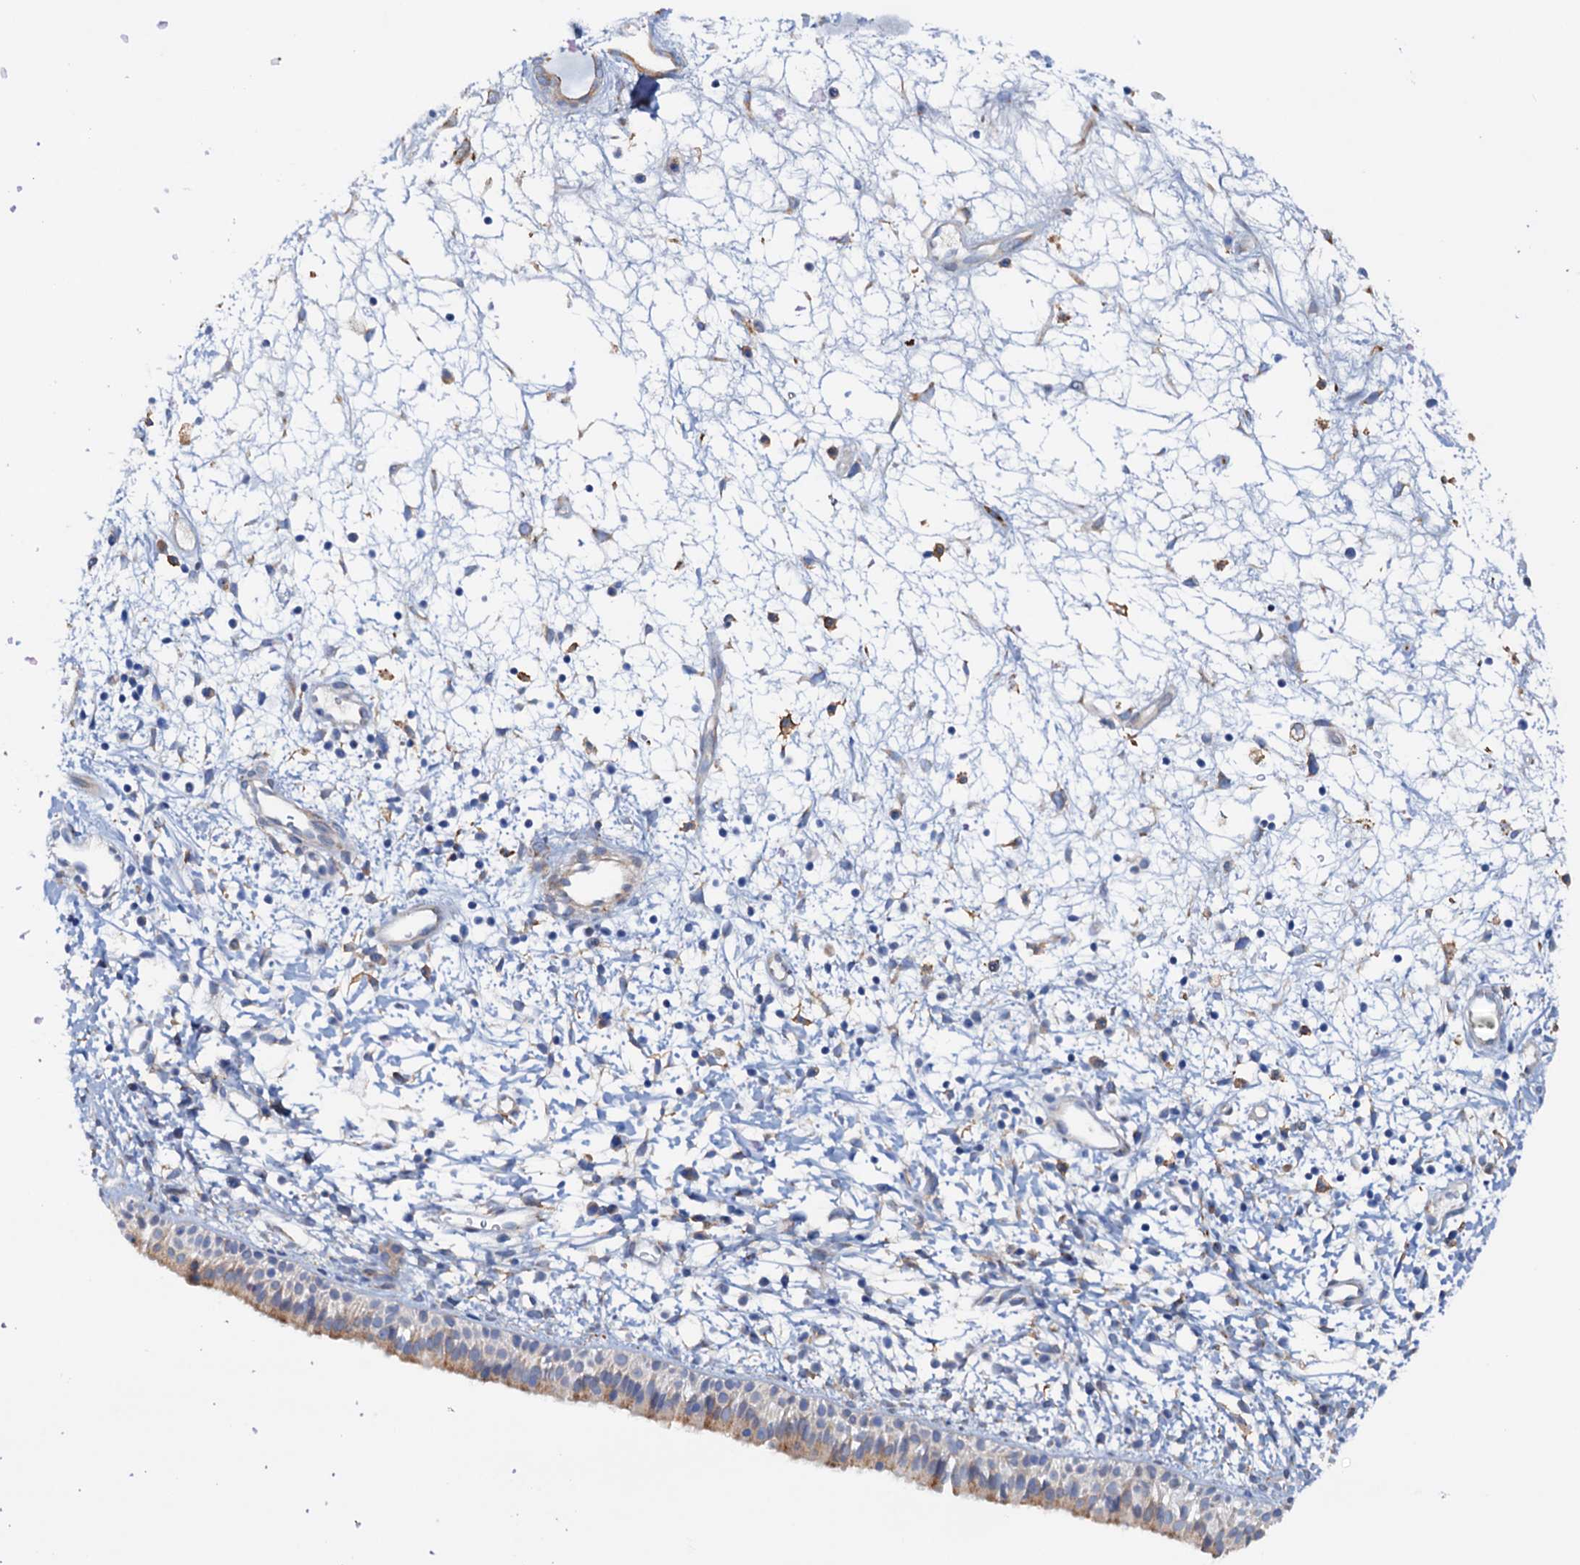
{"staining": {"intensity": "weak", "quantity": "25%-75%", "location": "cytoplasmic/membranous"}, "tissue": "nasopharynx", "cell_type": "Respiratory epithelial cells", "image_type": "normal", "snomed": [{"axis": "morphology", "description": "Normal tissue, NOS"}, {"axis": "topography", "description": "Nasopharynx"}], "caption": "Protein expression by IHC exhibits weak cytoplasmic/membranous positivity in about 25%-75% of respiratory epithelial cells in unremarkable nasopharynx.", "gene": "RASSF9", "patient": {"sex": "male", "age": 22}}